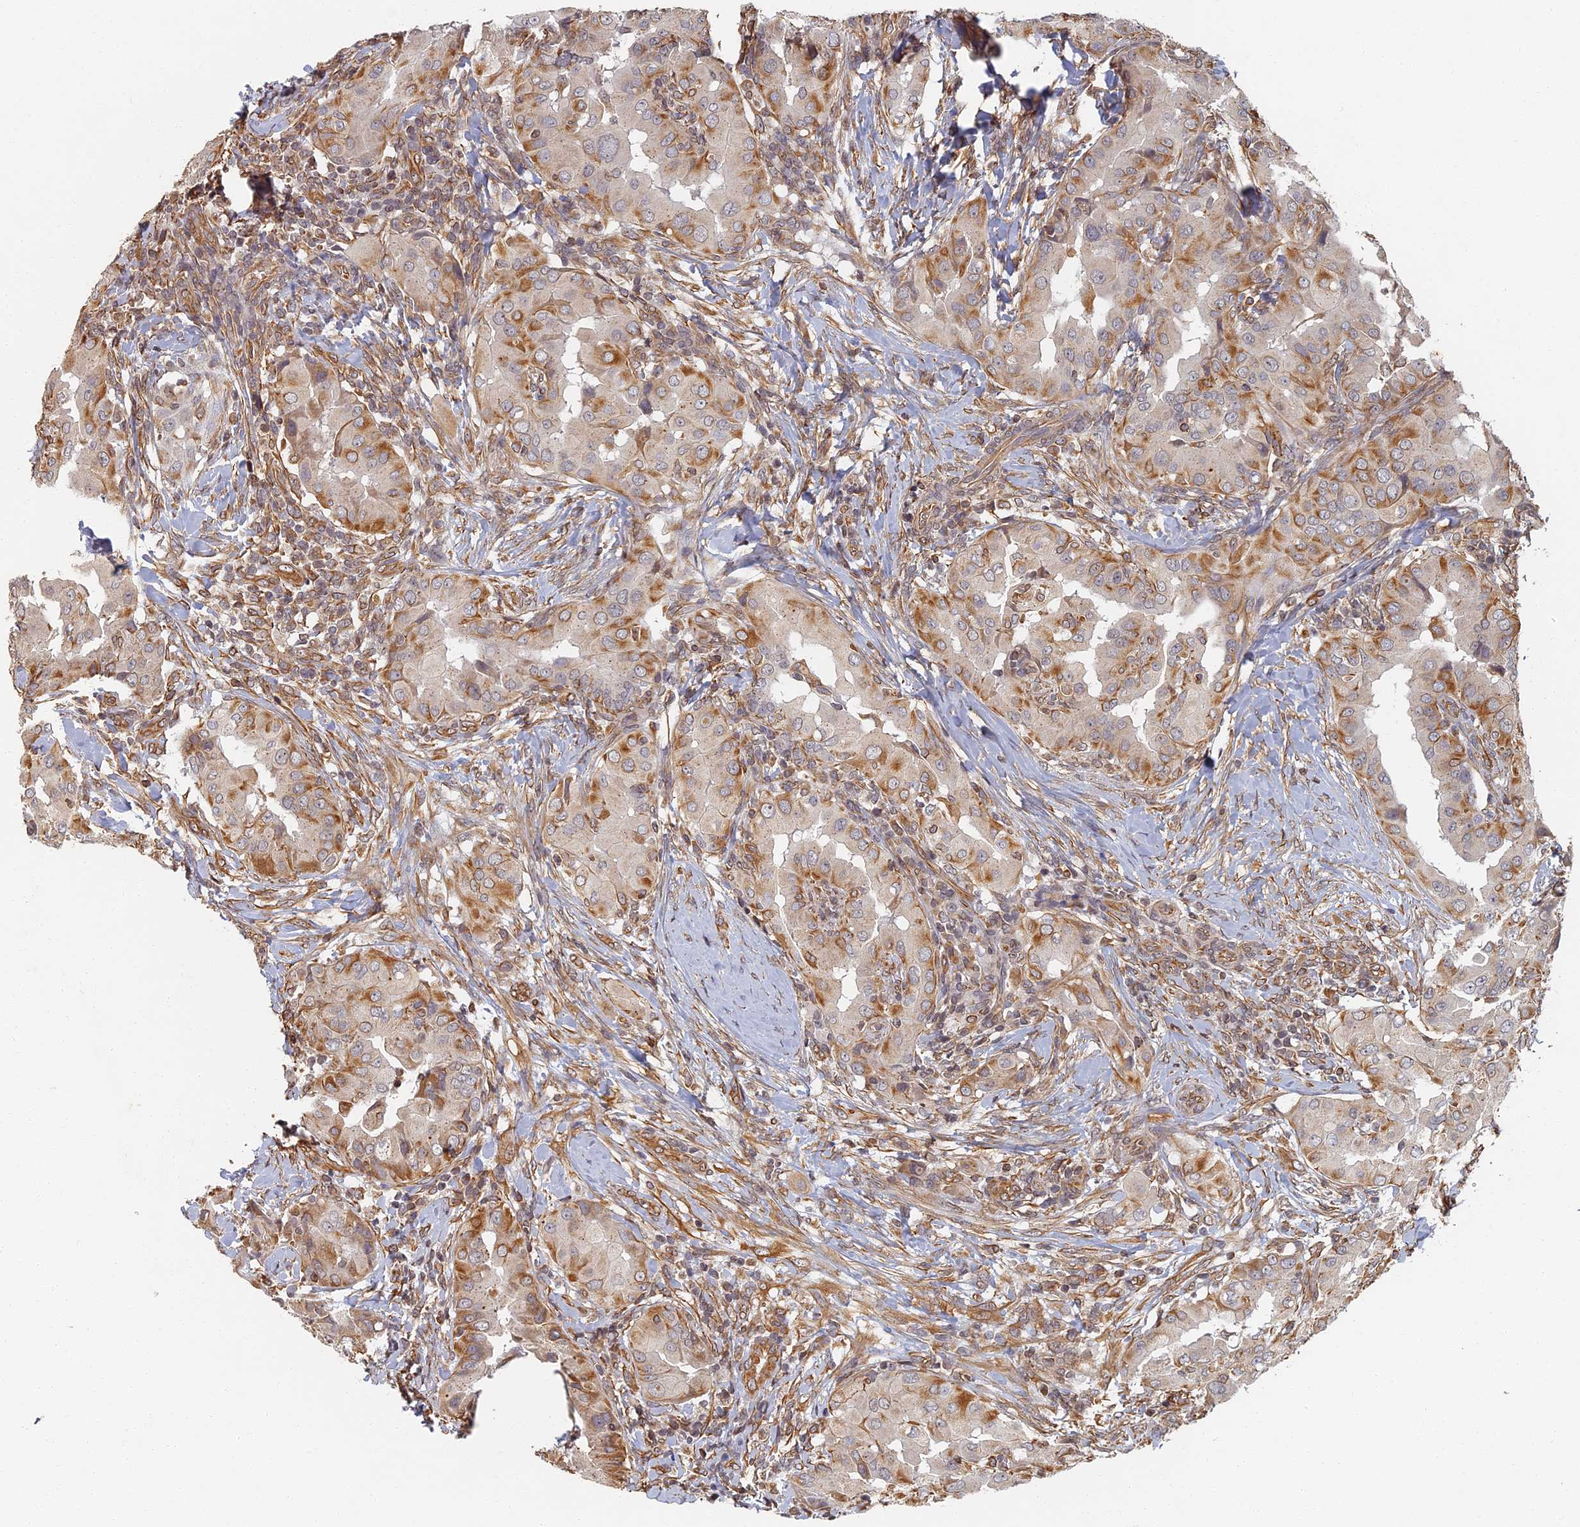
{"staining": {"intensity": "moderate", "quantity": "25%-75%", "location": "cytoplasmic/membranous"}, "tissue": "thyroid cancer", "cell_type": "Tumor cells", "image_type": "cancer", "snomed": [{"axis": "morphology", "description": "Papillary adenocarcinoma, NOS"}, {"axis": "topography", "description": "Thyroid gland"}], "caption": "This is an image of immunohistochemistry staining of papillary adenocarcinoma (thyroid), which shows moderate staining in the cytoplasmic/membranous of tumor cells.", "gene": "ABCB10", "patient": {"sex": "male", "age": 33}}